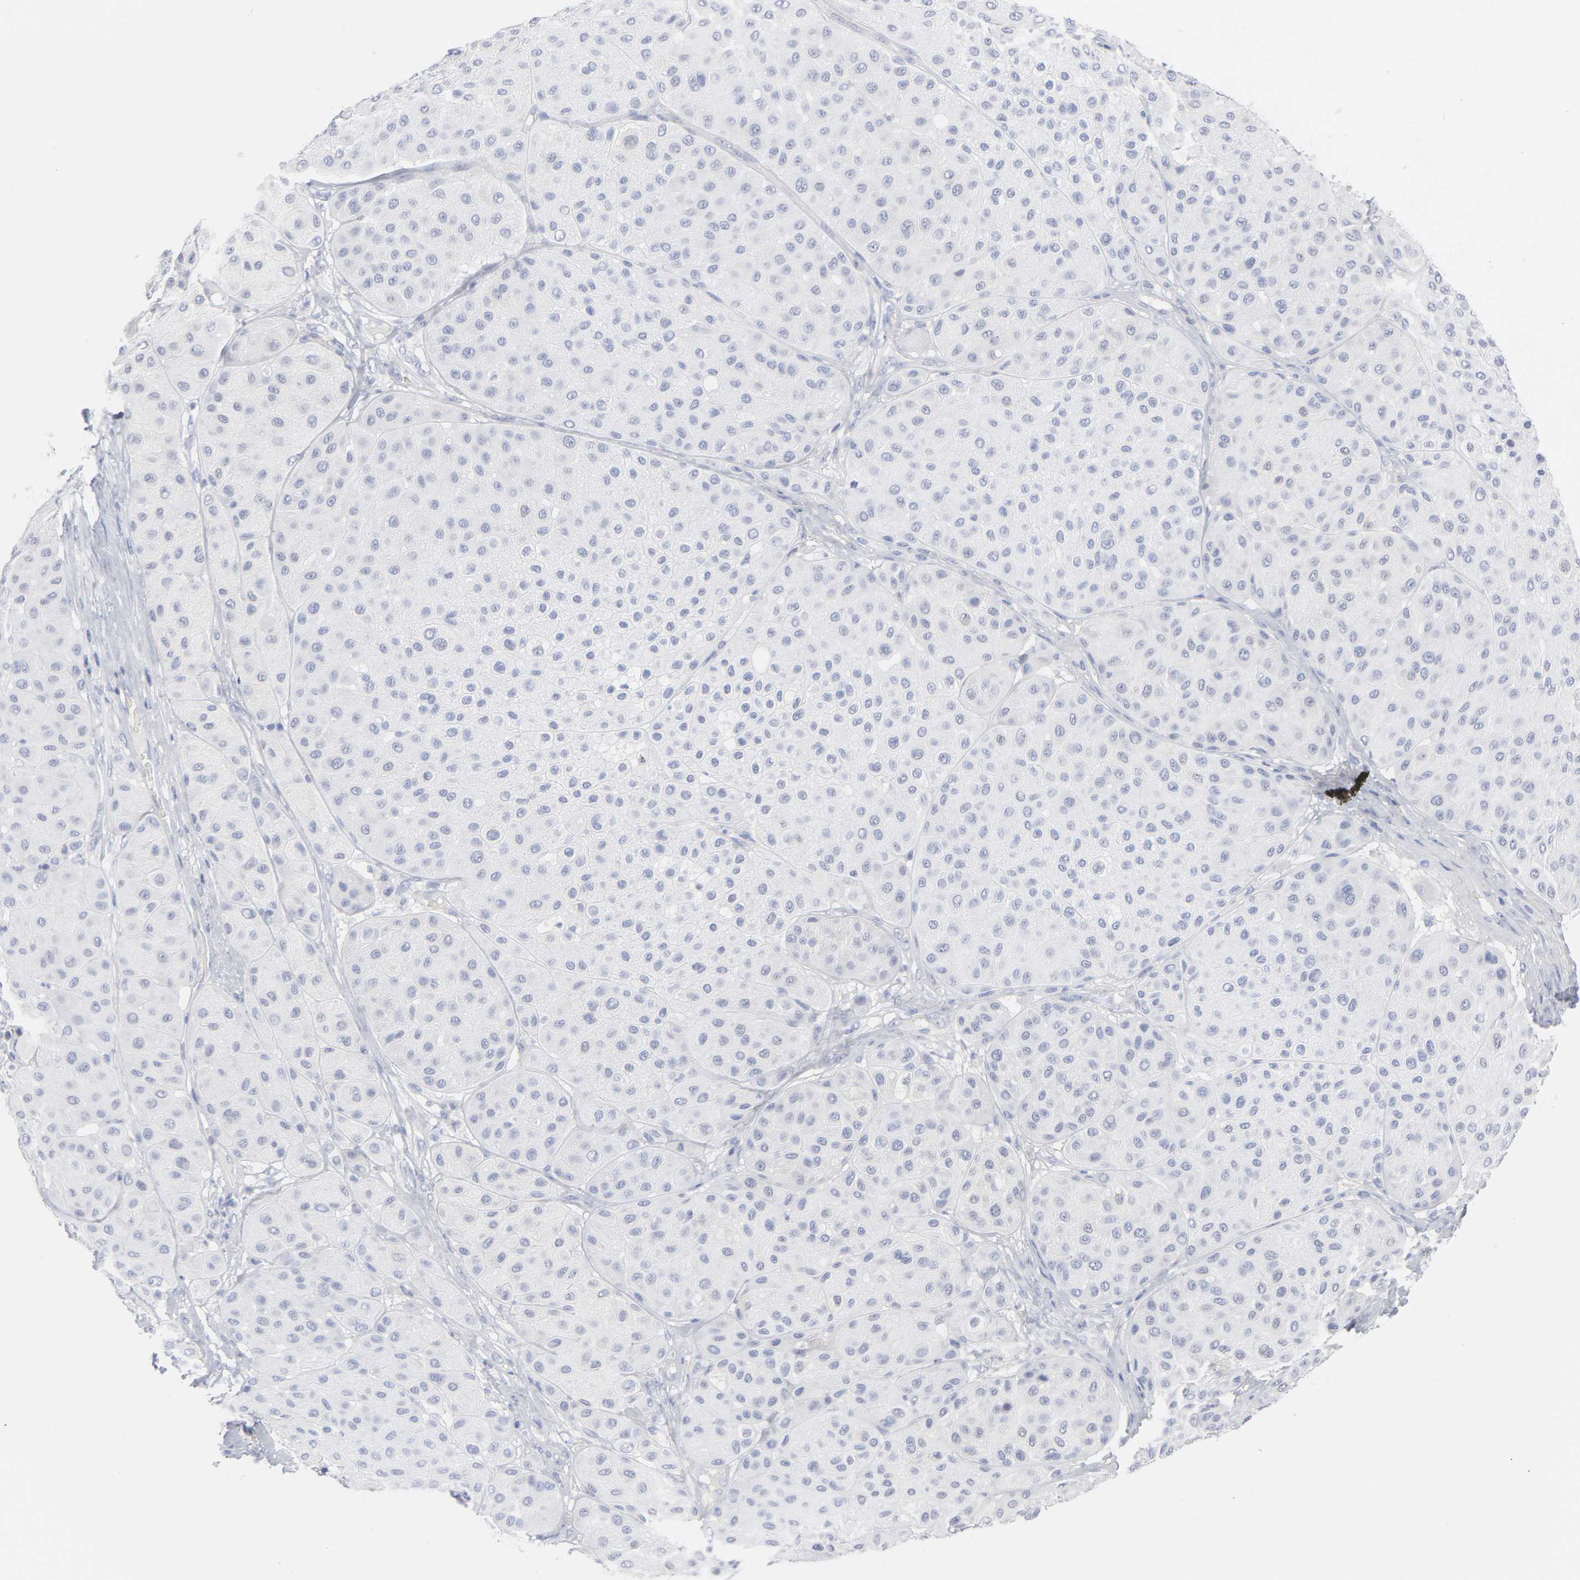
{"staining": {"intensity": "negative", "quantity": "none", "location": "none"}, "tissue": "melanoma", "cell_type": "Tumor cells", "image_type": "cancer", "snomed": [{"axis": "morphology", "description": "Normal tissue, NOS"}, {"axis": "morphology", "description": "Malignant melanoma, Metastatic site"}, {"axis": "topography", "description": "Skin"}], "caption": "An immunohistochemistry histopathology image of malignant melanoma (metastatic site) is shown. There is no staining in tumor cells of malignant melanoma (metastatic site). Nuclei are stained in blue.", "gene": "P2RY8", "patient": {"sex": "male", "age": 41}}